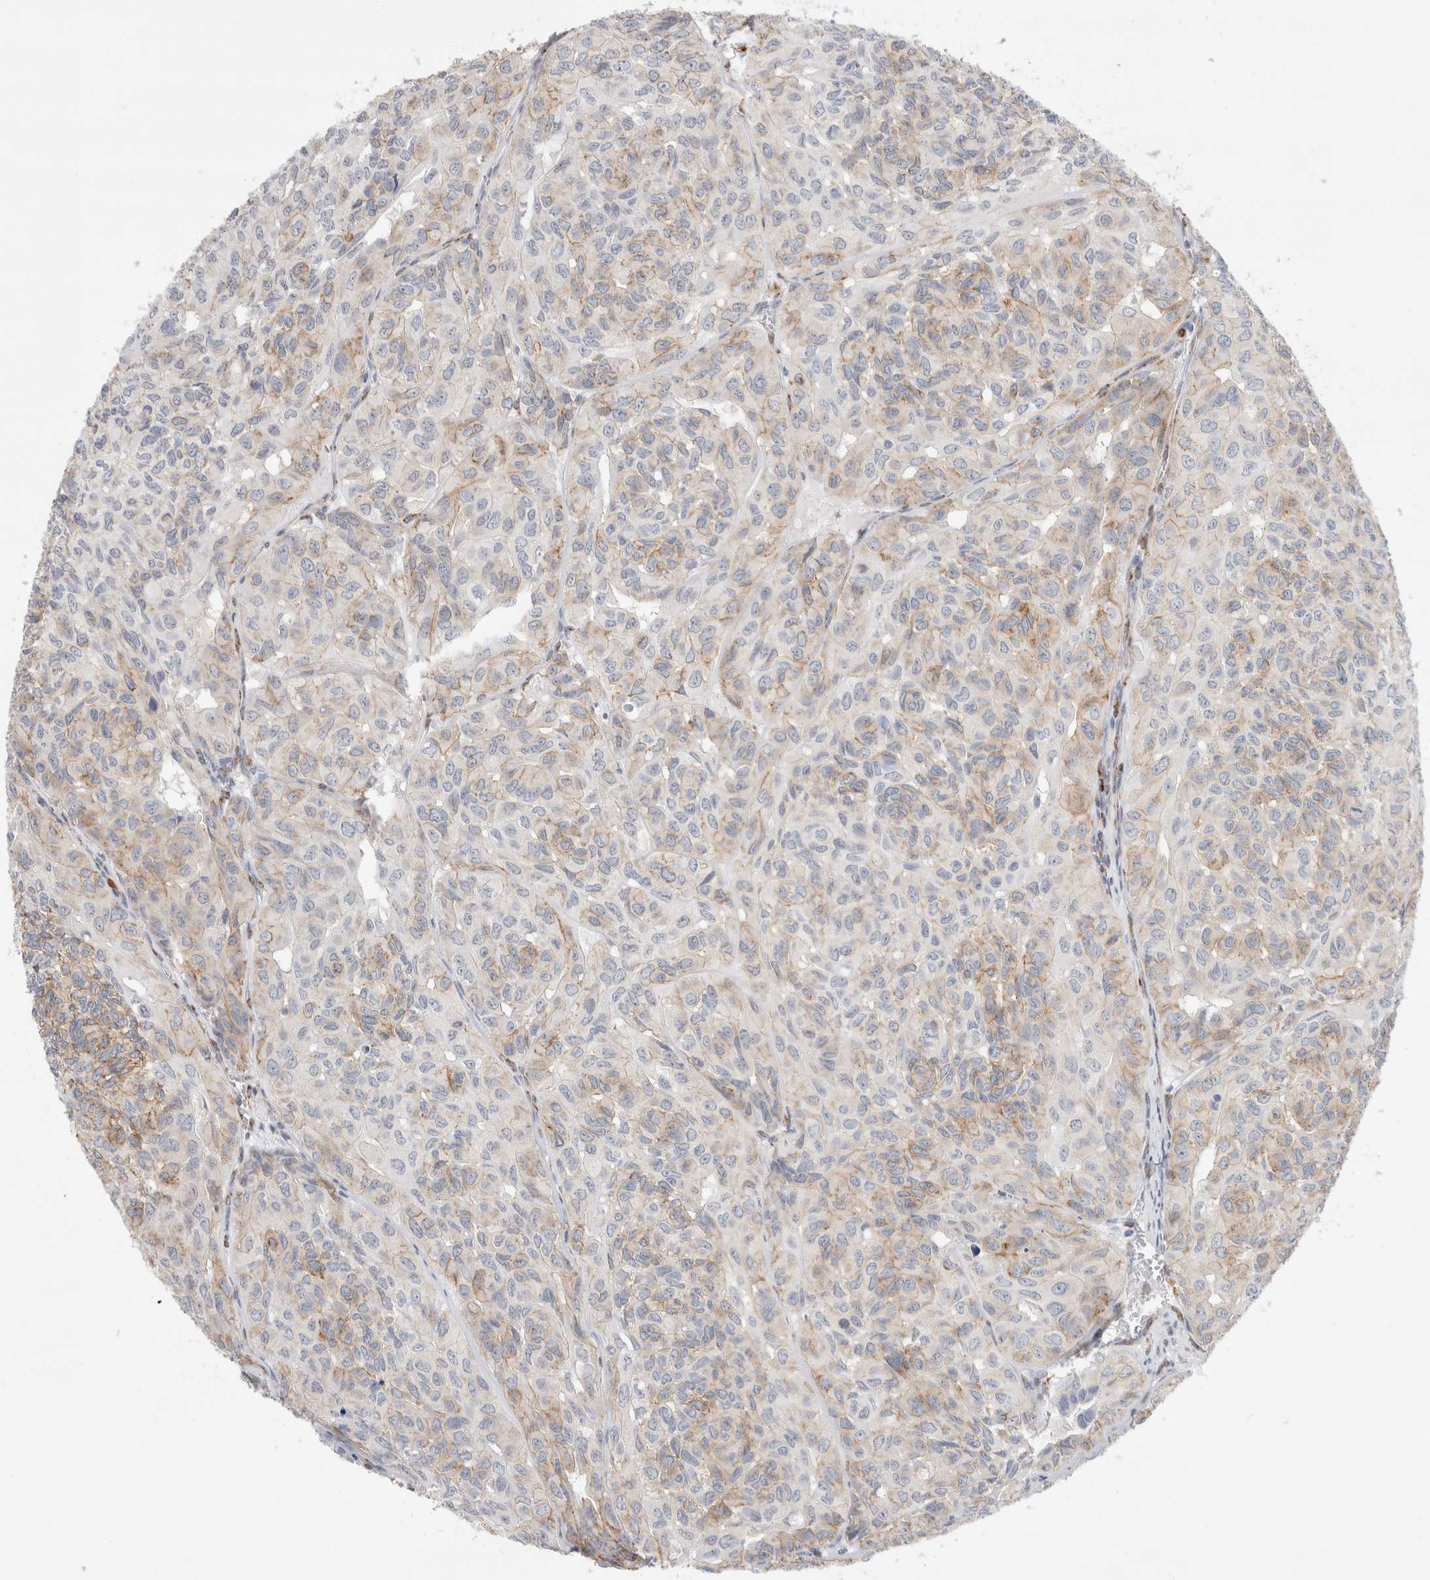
{"staining": {"intensity": "moderate", "quantity": "<25%", "location": "cytoplasmic/membranous"}, "tissue": "head and neck cancer", "cell_type": "Tumor cells", "image_type": "cancer", "snomed": [{"axis": "morphology", "description": "Adenocarcinoma, NOS"}, {"axis": "topography", "description": "Salivary gland, NOS"}, {"axis": "topography", "description": "Head-Neck"}], "caption": "A high-resolution image shows immunohistochemistry staining of head and neck cancer, which reveals moderate cytoplasmic/membranous staining in about <25% of tumor cells.", "gene": "SEPTIN4", "patient": {"sex": "female", "age": 76}}